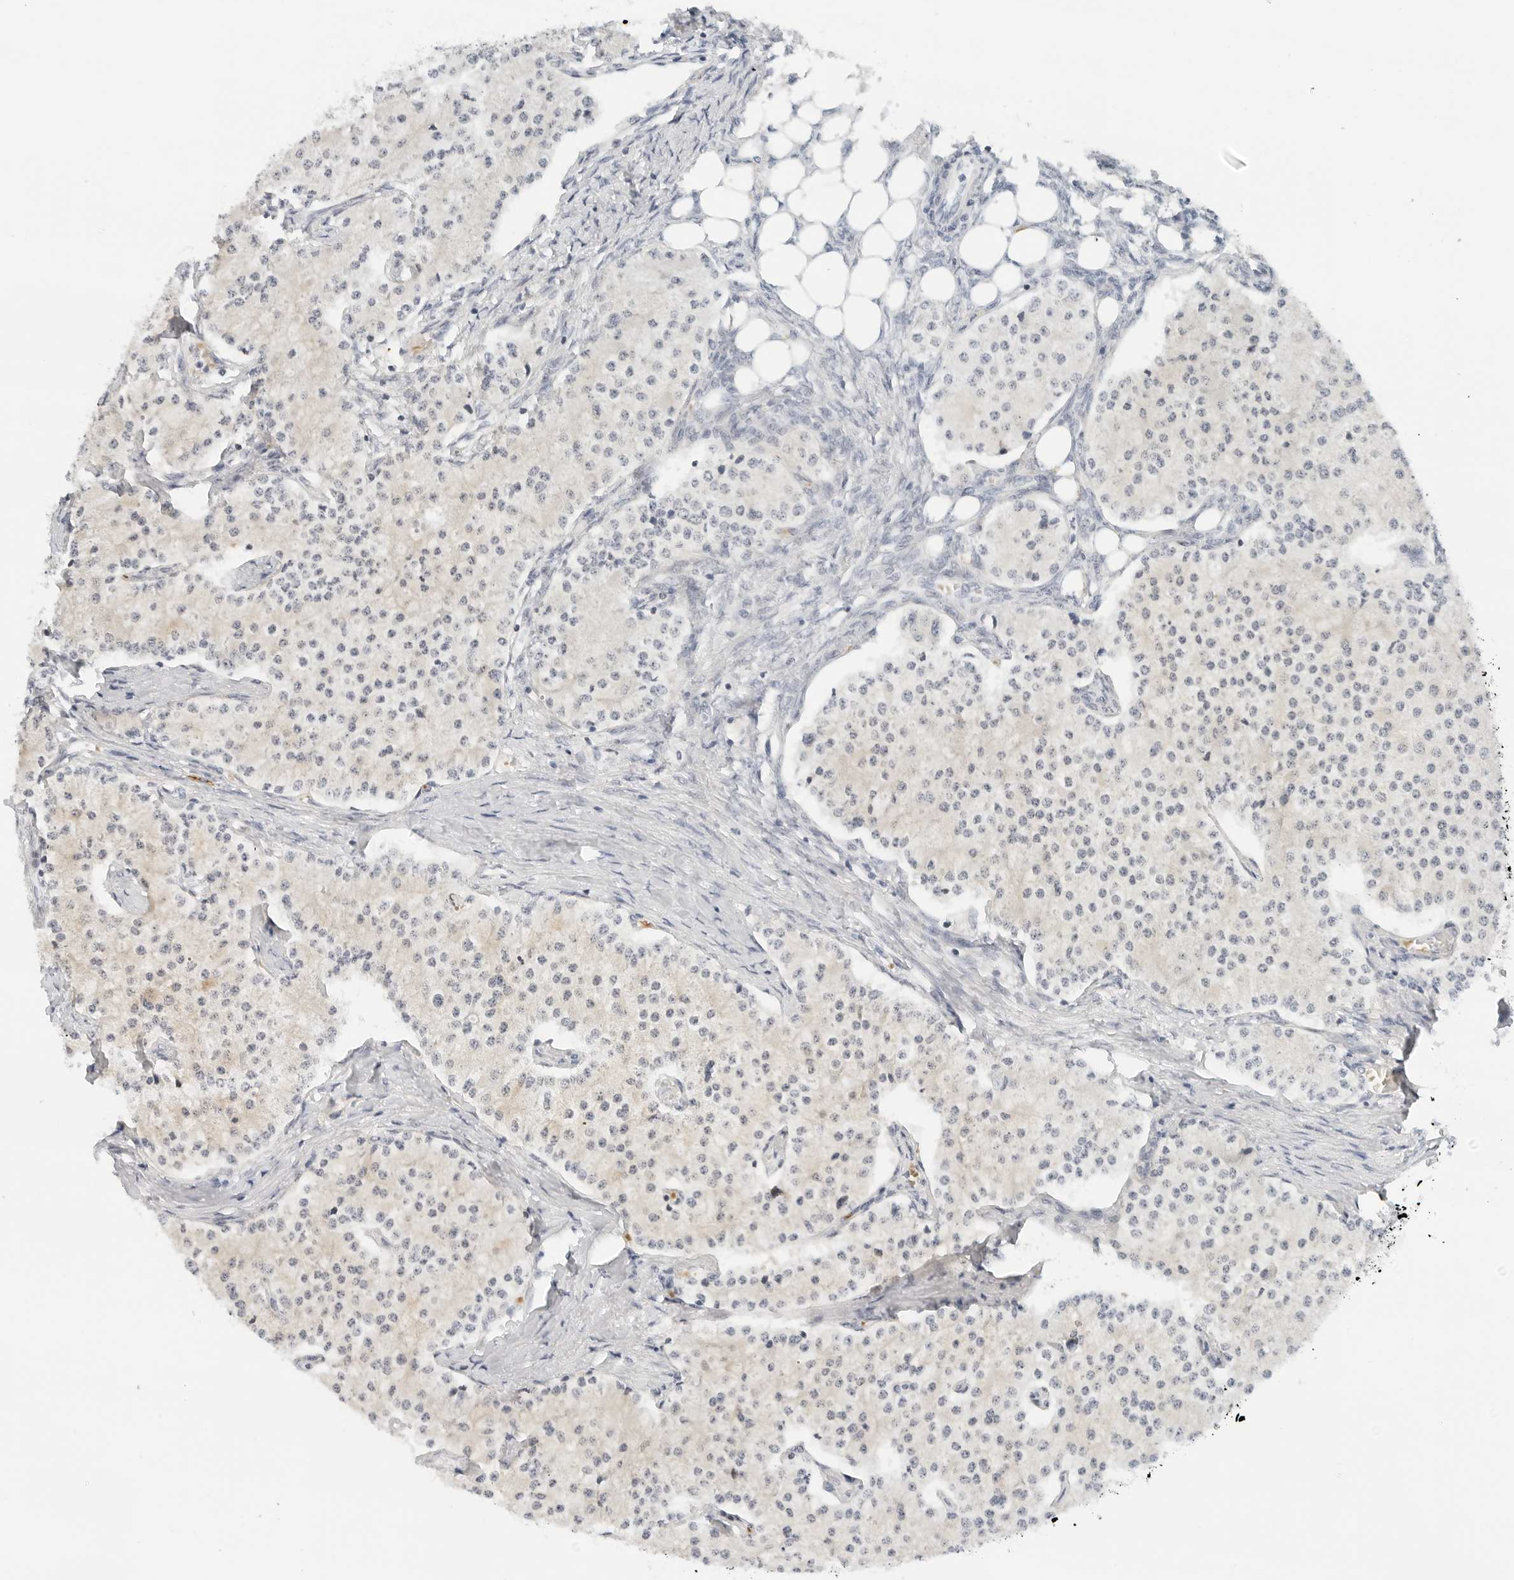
{"staining": {"intensity": "negative", "quantity": "none", "location": "none"}, "tissue": "carcinoid", "cell_type": "Tumor cells", "image_type": "cancer", "snomed": [{"axis": "morphology", "description": "Carcinoid, malignant, NOS"}, {"axis": "topography", "description": "Colon"}], "caption": "A high-resolution image shows immunohistochemistry staining of malignant carcinoid, which exhibits no significant positivity in tumor cells.", "gene": "PARP10", "patient": {"sex": "female", "age": 52}}